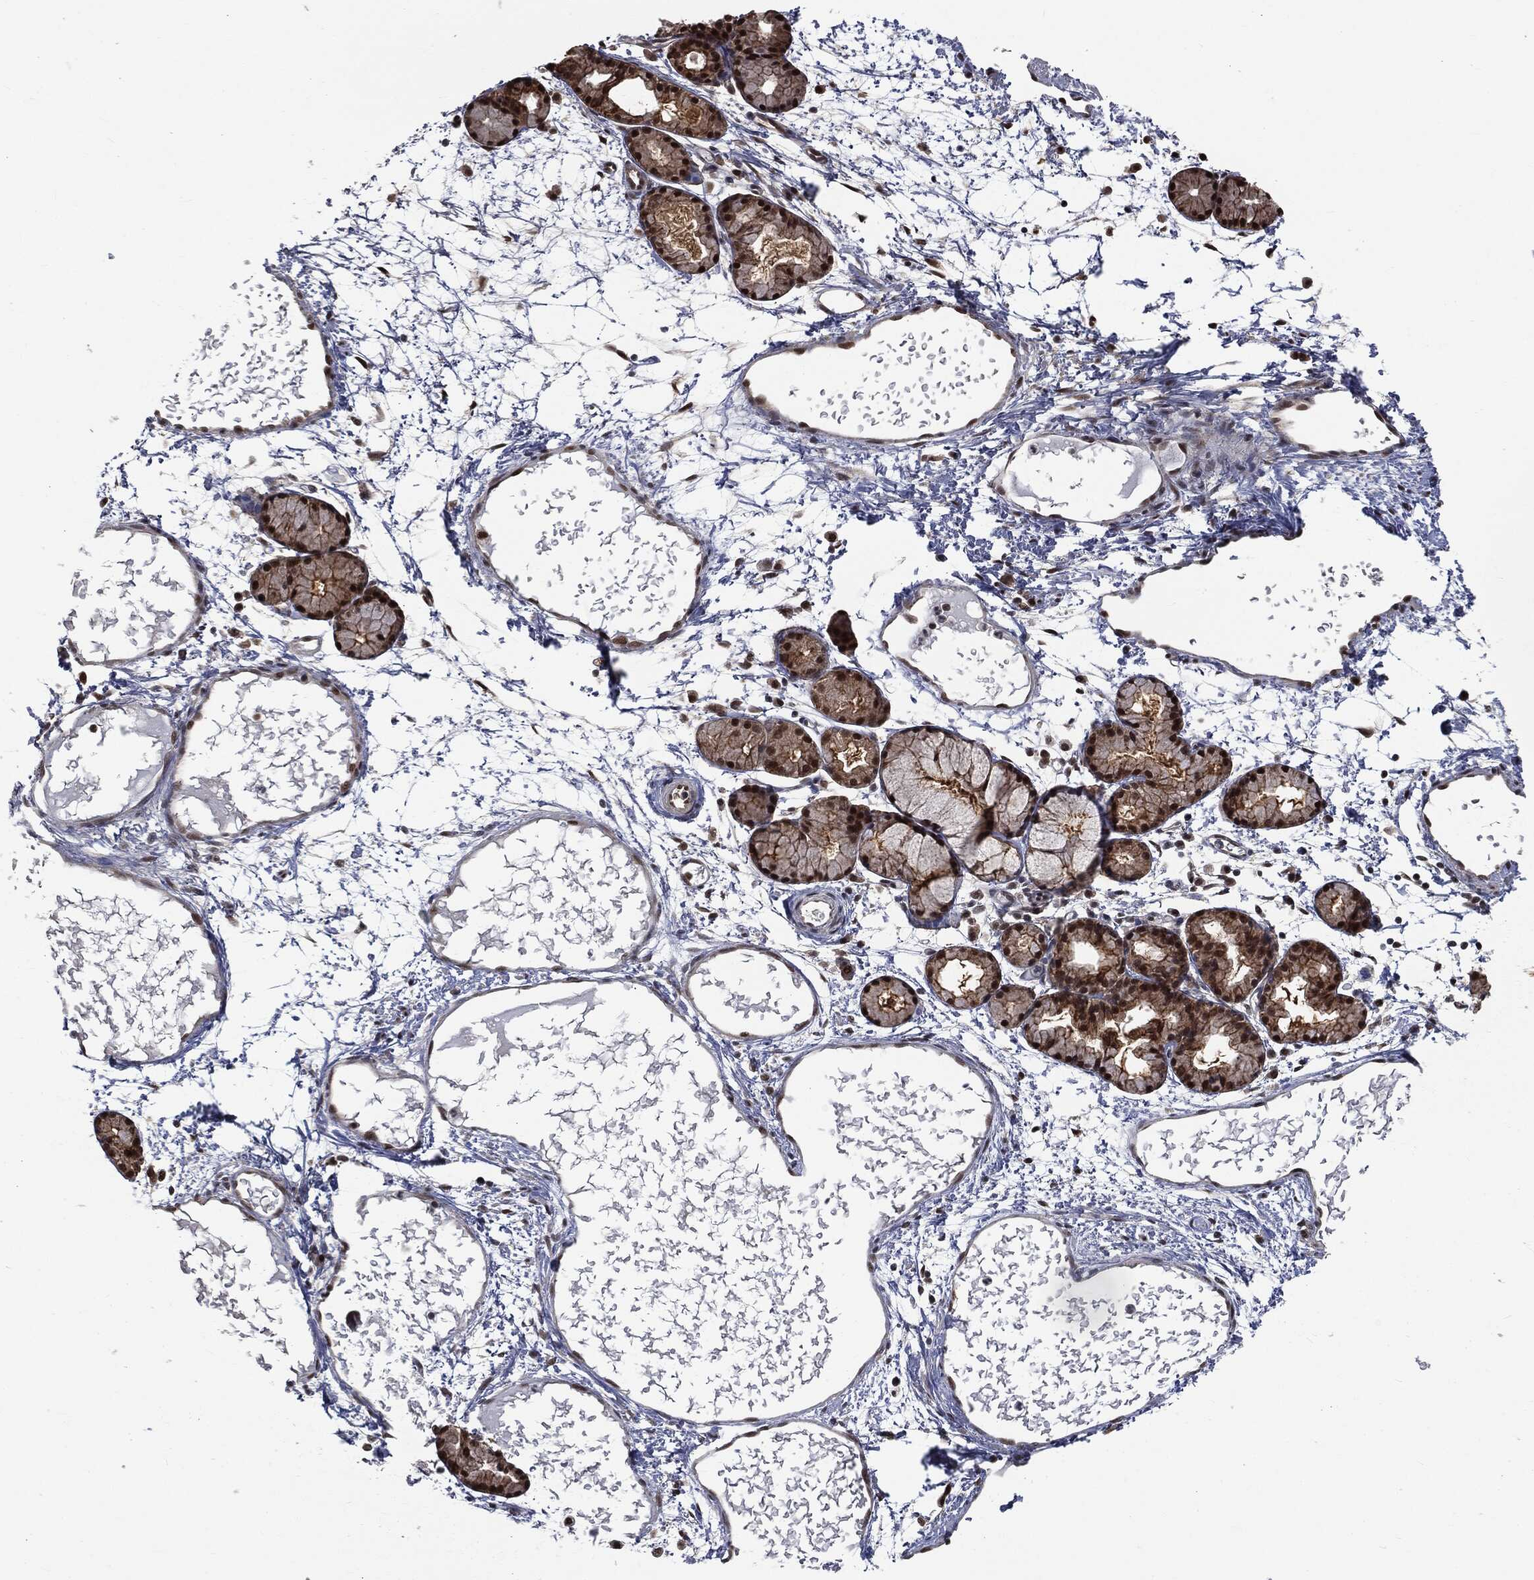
{"staining": {"intensity": "strong", "quantity": ">75%", "location": "cytoplasmic/membranous,nuclear"}, "tissue": "nasopharynx", "cell_type": "Respiratory epithelial cells", "image_type": "normal", "snomed": [{"axis": "morphology", "description": "Normal tissue, NOS"}, {"axis": "topography", "description": "Nasopharynx"}], "caption": "IHC of benign nasopharynx demonstrates high levels of strong cytoplasmic/membranous,nuclear expression in approximately >75% of respiratory epithelial cells. The staining was performed using DAB (3,3'-diaminobenzidine) to visualize the protein expression in brown, while the nuclei were stained in blue with hematoxylin (Magnification: 20x).", "gene": "SHLD2", "patient": {"sex": "female", "age": 81}}